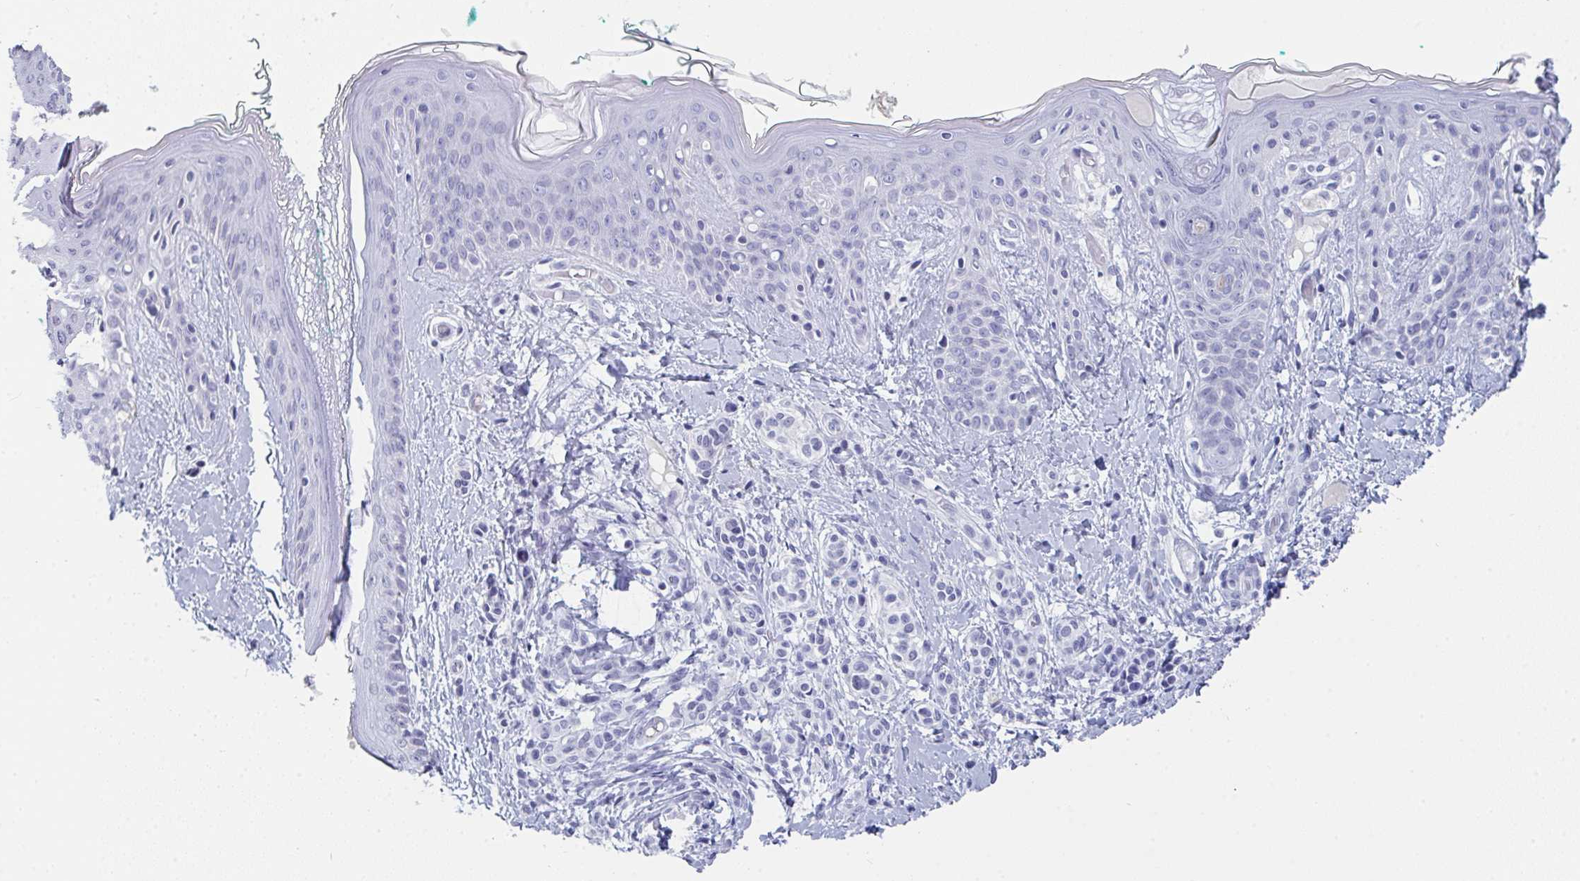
{"staining": {"intensity": "negative", "quantity": "none", "location": "none"}, "tissue": "skin", "cell_type": "Fibroblasts", "image_type": "normal", "snomed": [{"axis": "morphology", "description": "Normal tissue, NOS"}, {"axis": "topography", "description": "Skin"}], "caption": "Immunohistochemical staining of benign skin exhibits no significant staining in fibroblasts. (Stains: DAB immunohistochemistry with hematoxylin counter stain, Microscopy: brightfield microscopy at high magnification).", "gene": "RUBCN", "patient": {"sex": "male", "age": 16}}